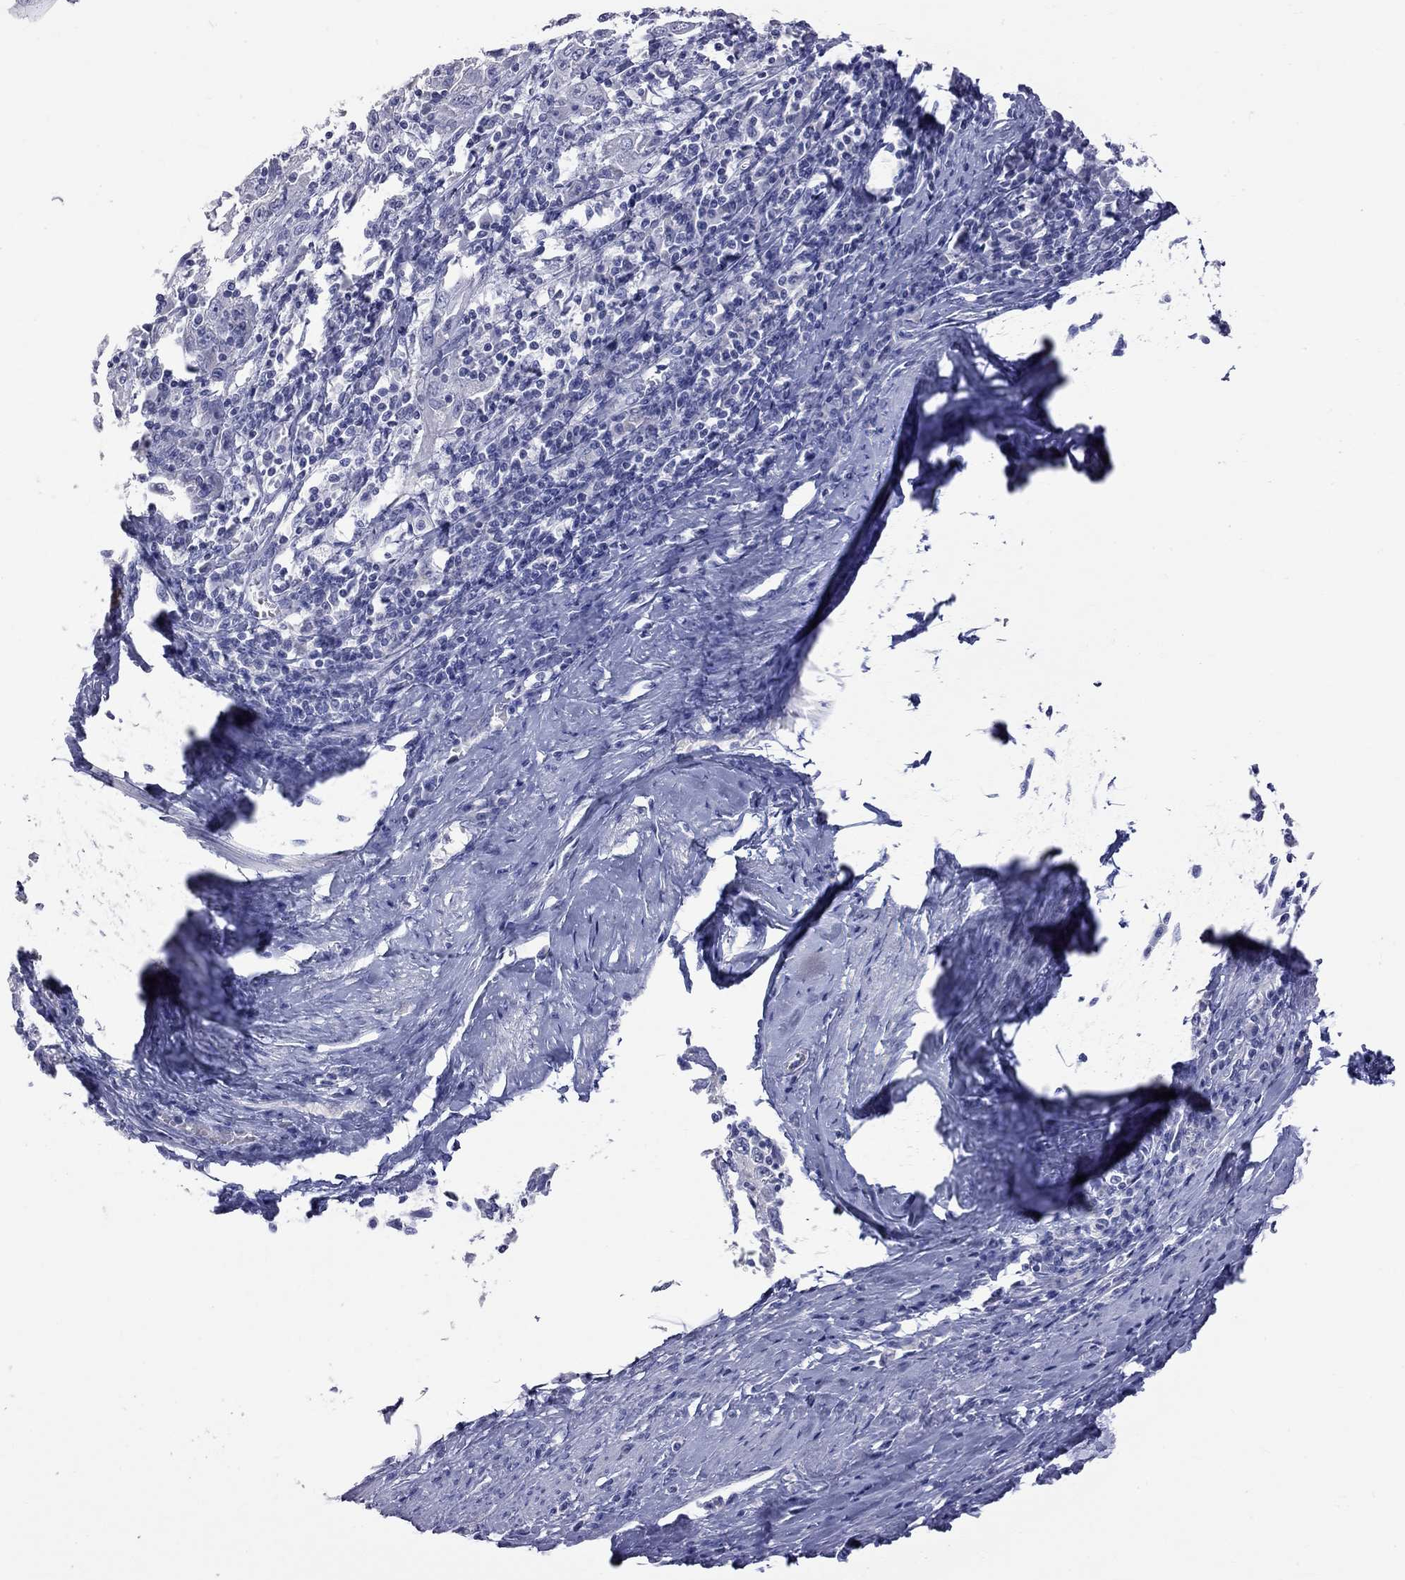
{"staining": {"intensity": "negative", "quantity": "none", "location": "none"}, "tissue": "cervical cancer", "cell_type": "Tumor cells", "image_type": "cancer", "snomed": [{"axis": "morphology", "description": "Squamous cell carcinoma, NOS"}, {"axis": "topography", "description": "Cervix"}], "caption": "Immunohistochemistry (IHC) photomicrograph of neoplastic tissue: cervical cancer (squamous cell carcinoma) stained with DAB (3,3'-diaminobenzidine) demonstrates no significant protein expression in tumor cells.", "gene": "KCND2", "patient": {"sex": "female", "age": 46}}